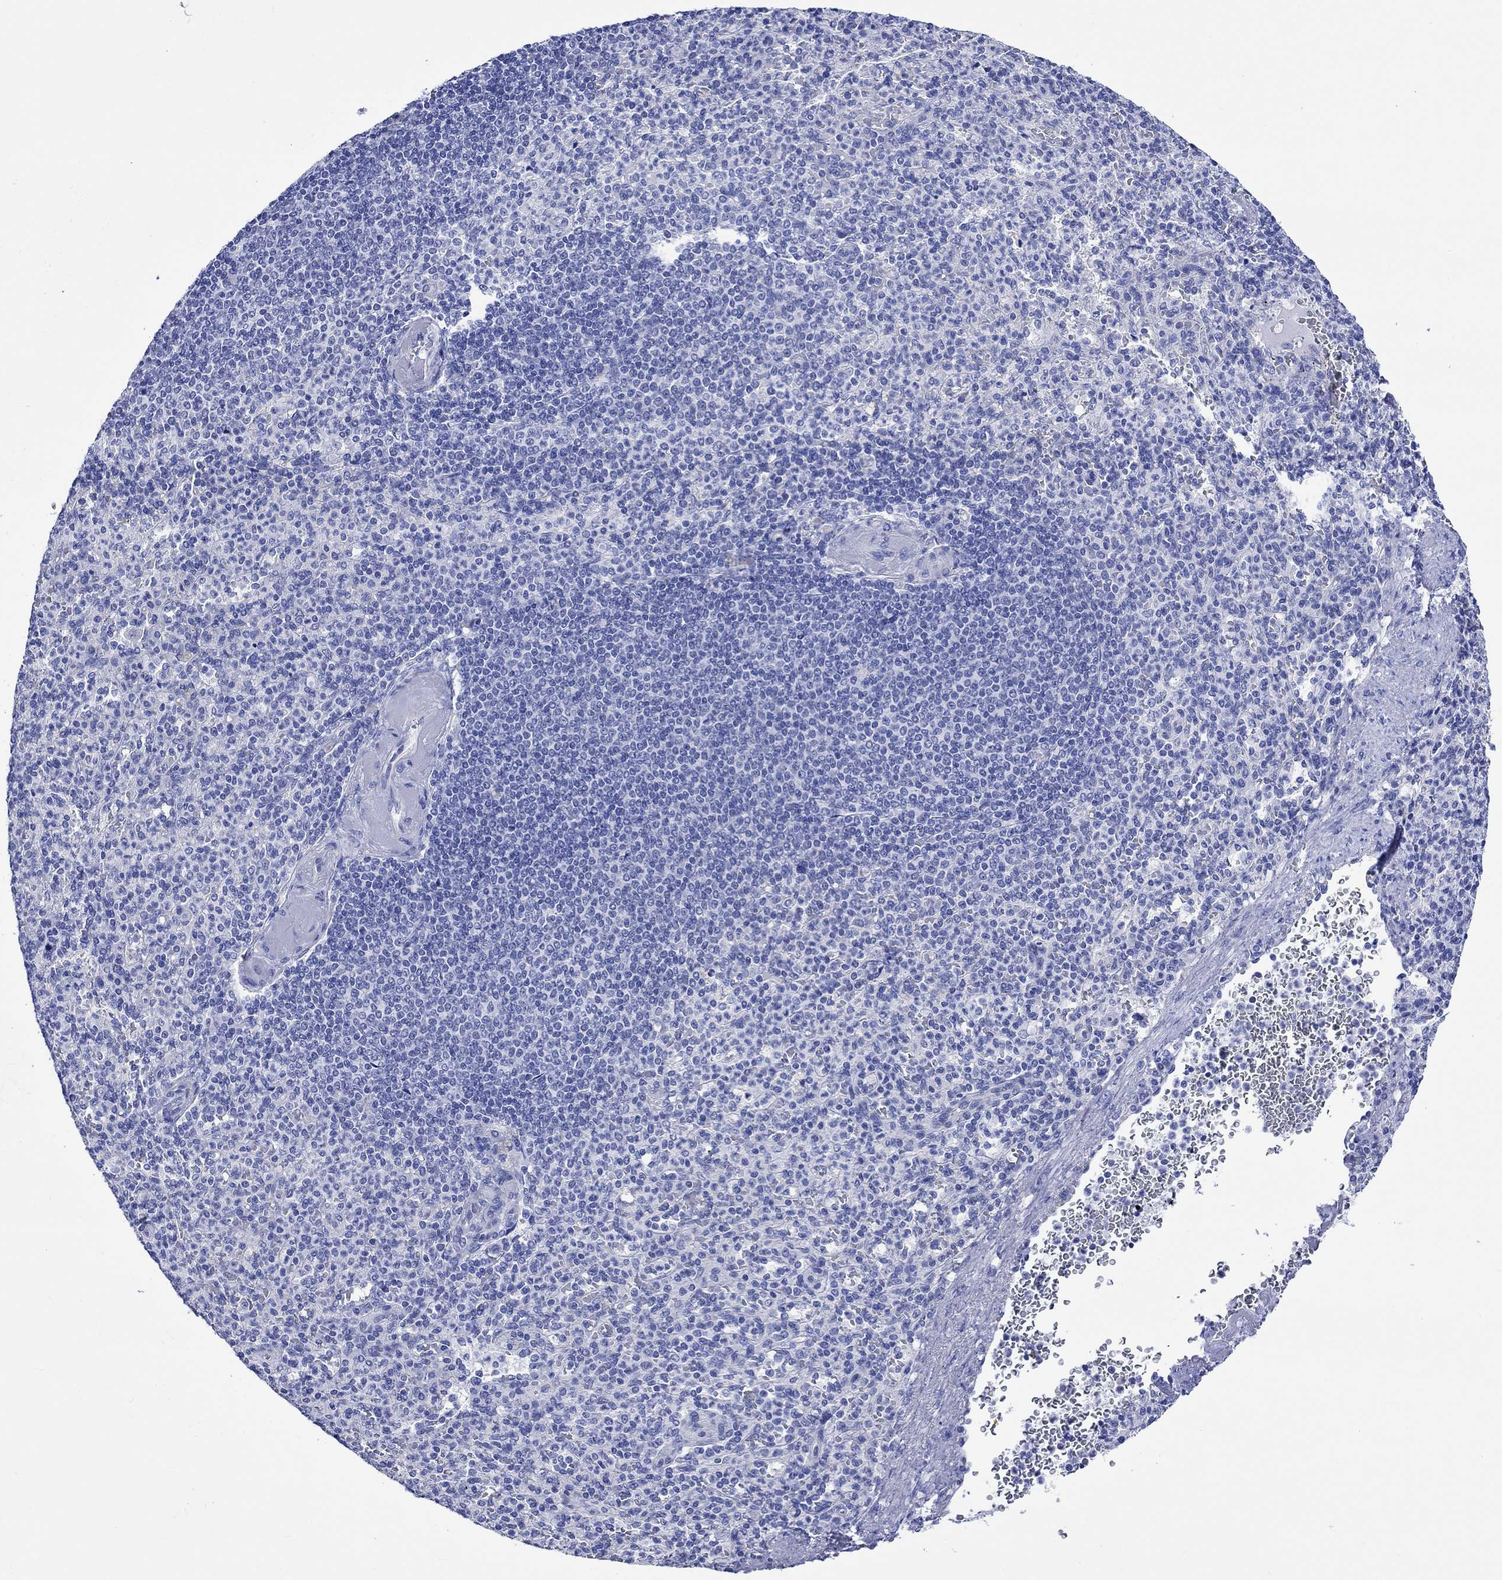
{"staining": {"intensity": "negative", "quantity": "none", "location": "none"}, "tissue": "spleen", "cell_type": "Cells in red pulp", "image_type": "normal", "snomed": [{"axis": "morphology", "description": "Normal tissue, NOS"}, {"axis": "topography", "description": "Spleen"}], "caption": "A micrograph of spleen stained for a protein displays no brown staining in cells in red pulp. The staining is performed using DAB brown chromogen with nuclei counter-stained in using hematoxylin.", "gene": "HARBI1", "patient": {"sex": "female", "age": 74}}